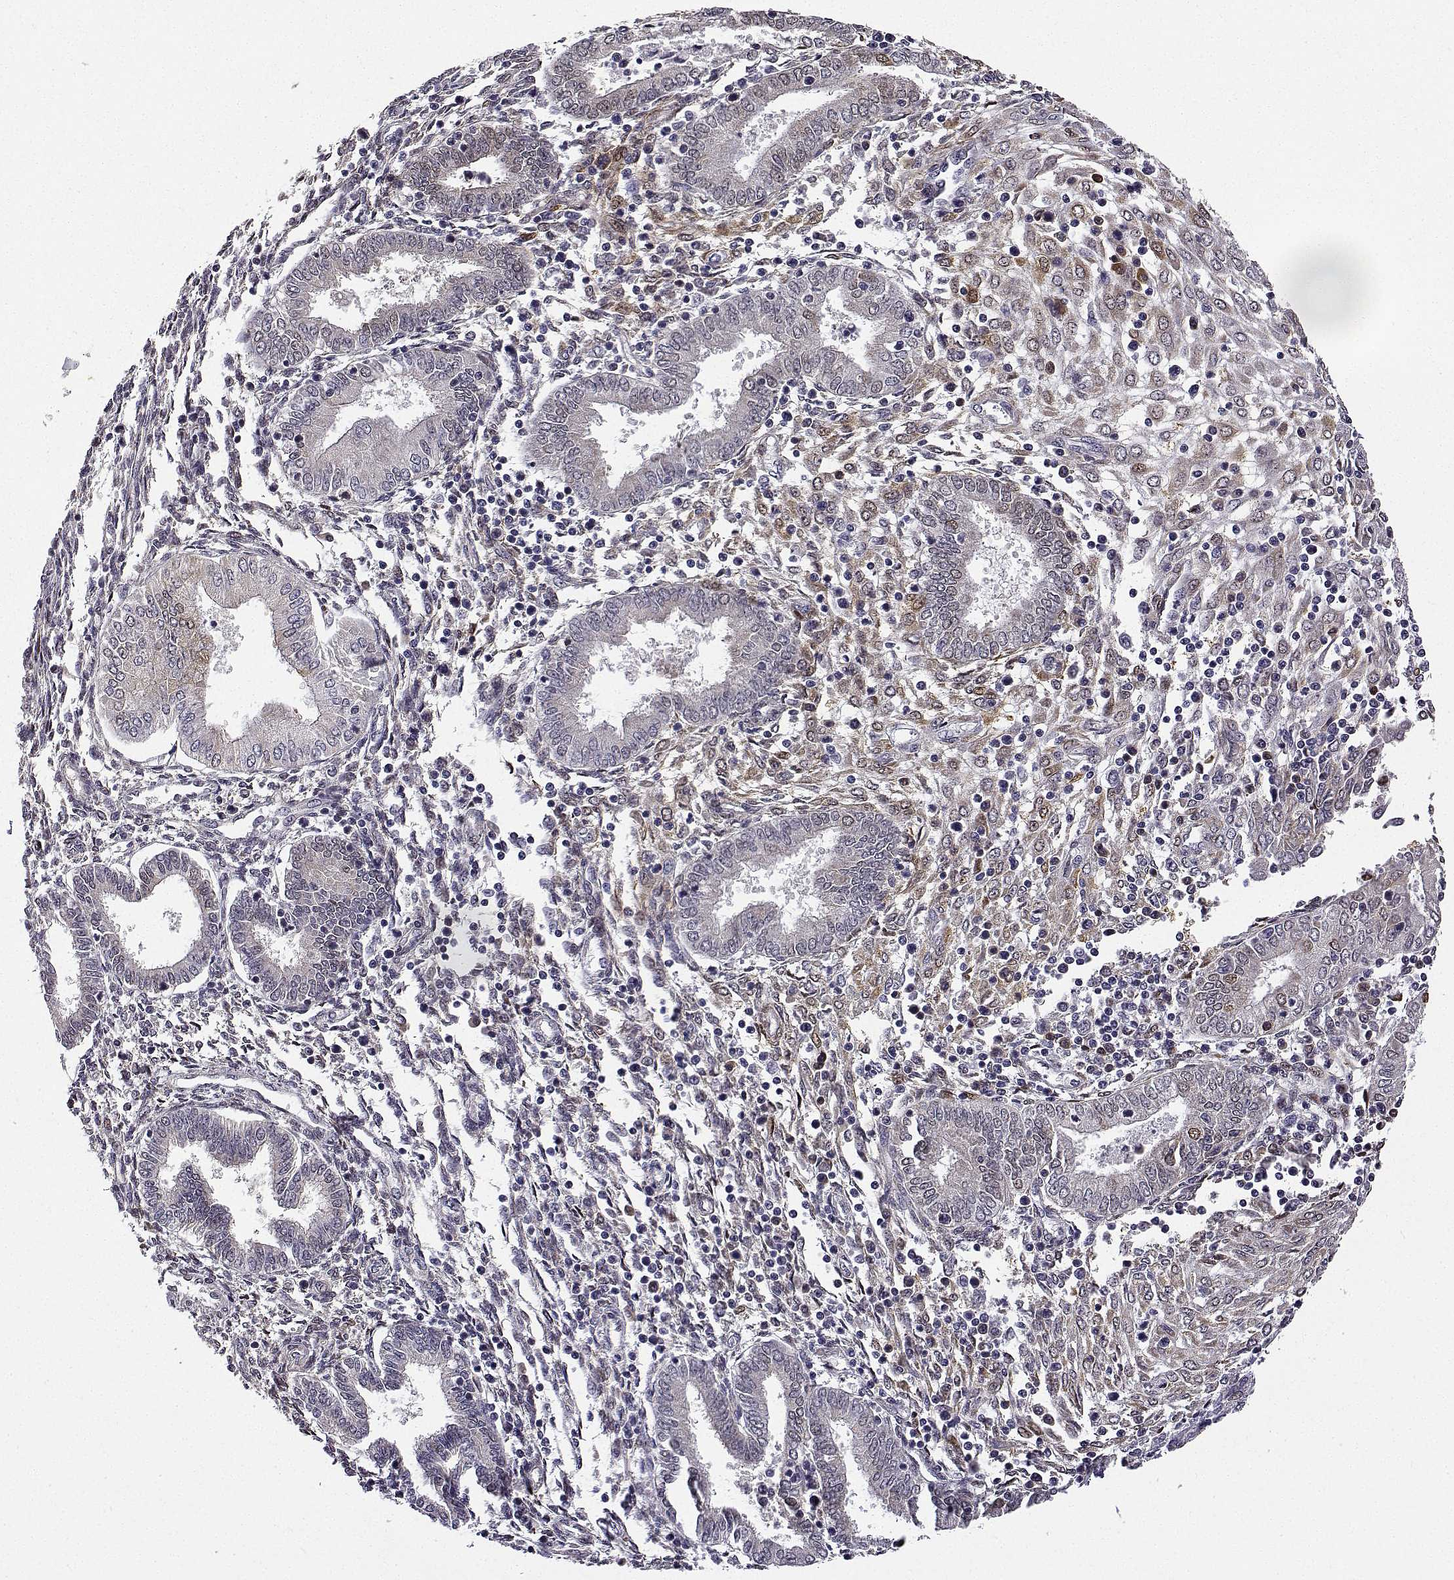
{"staining": {"intensity": "moderate", "quantity": "25%-75%", "location": "cytoplasmic/membranous,nuclear"}, "tissue": "endometrium", "cell_type": "Cells in endometrial stroma", "image_type": "normal", "snomed": [{"axis": "morphology", "description": "Normal tissue, NOS"}, {"axis": "topography", "description": "Endometrium"}], "caption": "IHC histopathology image of unremarkable endometrium: human endometrium stained using immunohistochemistry (IHC) shows medium levels of moderate protein expression localized specifically in the cytoplasmic/membranous,nuclear of cells in endometrial stroma, appearing as a cytoplasmic/membranous,nuclear brown color.", "gene": "PHGDH", "patient": {"sex": "female", "age": 42}}